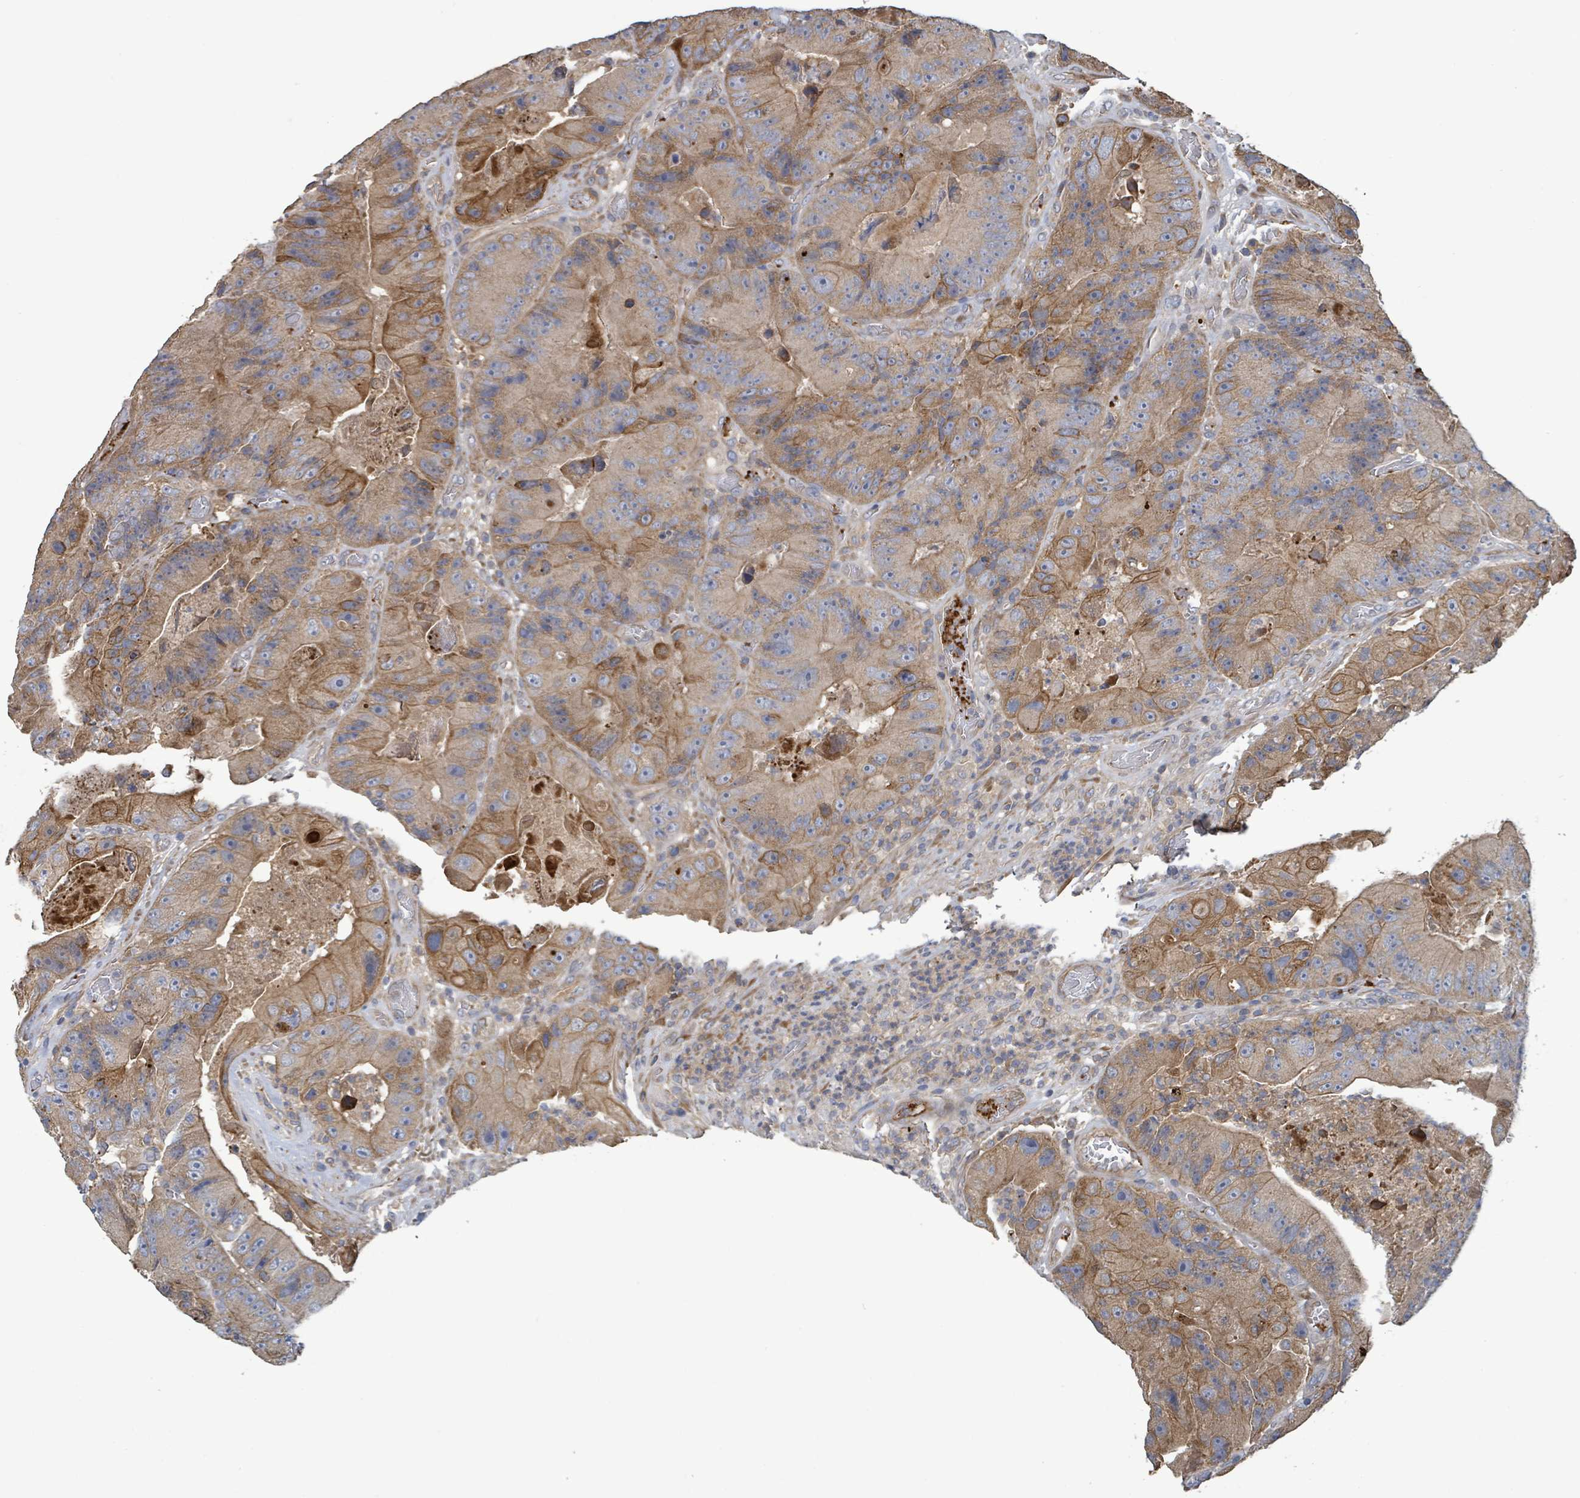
{"staining": {"intensity": "moderate", "quantity": ">75%", "location": "cytoplasmic/membranous"}, "tissue": "colorectal cancer", "cell_type": "Tumor cells", "image_type": "cancer", "snomed": [{"axis": "morphology", "description": "Adenocarcinoma, NOS"}, {"axis": "topography", "description": "Colon"}], "caption": "Immunohistochemical staining of human colorectal adenocarcinoma exhibits medium levels of moderate cytoplasmic/membranous protein positivity in approximately >75% of tumor cells.", "gene": "PLAAT1", "patient": {"sex": "female", "age": 86}}